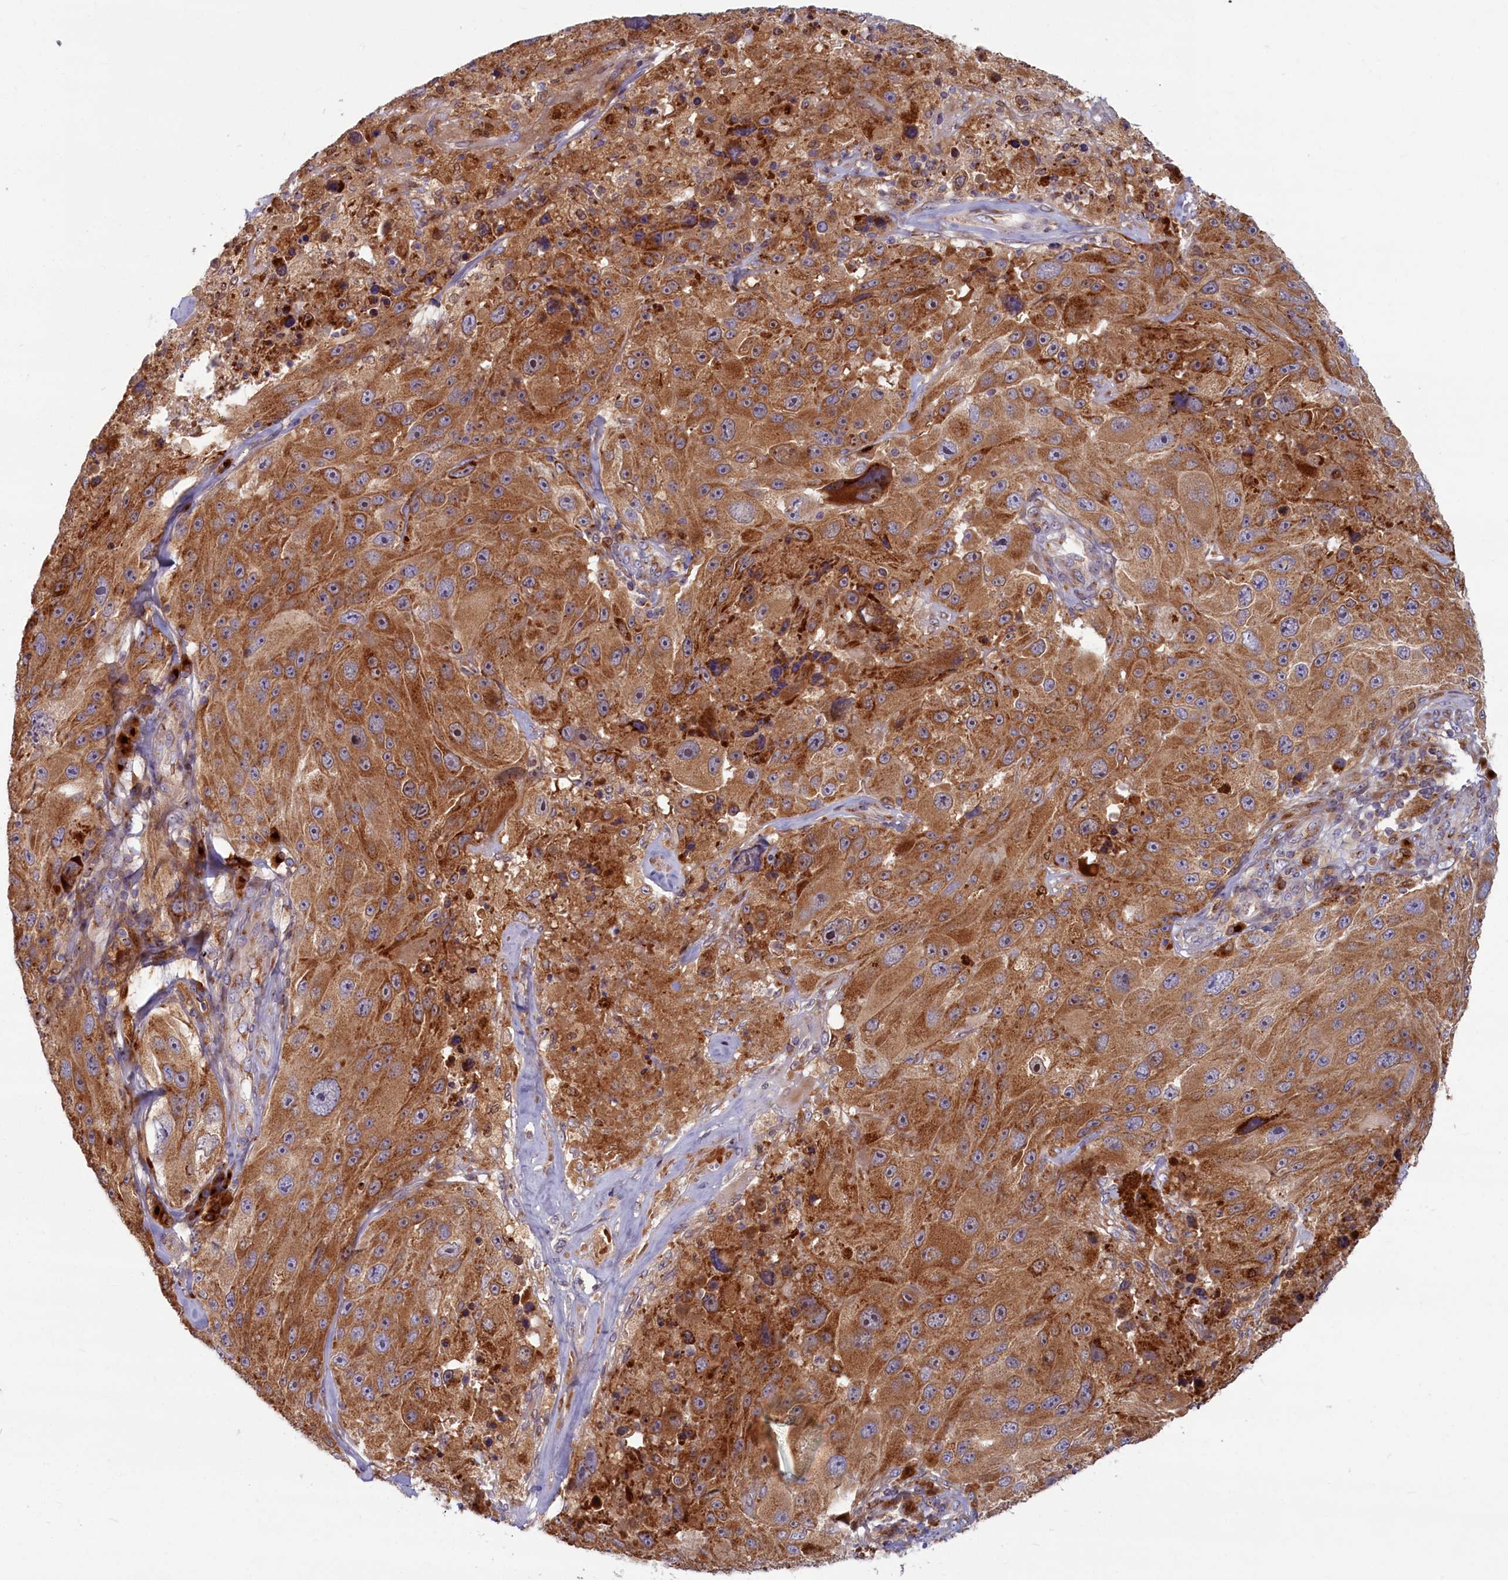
{"staining": {"intensity": "moderate", "quantity": ">75%", "location": "cytoplasmic/membranous"}, "tissue": "melanoma", "cell_type": "Tumor cells", "image_type": "cancer", "snomed": [{"axis": "morphology", "description": "Malignant melanoma, Metastatic site"}, {"axis": "topography", "description": "Lymph node"}], "caption": "Tumor cells exhibit medium levels of moderate cytoplasmic/membranous positivity in approximately >75% of cells in malignant melanoma (metastatic site).", "gene": "BLVRB", "patient": {"sex": "male", "age": 62}}